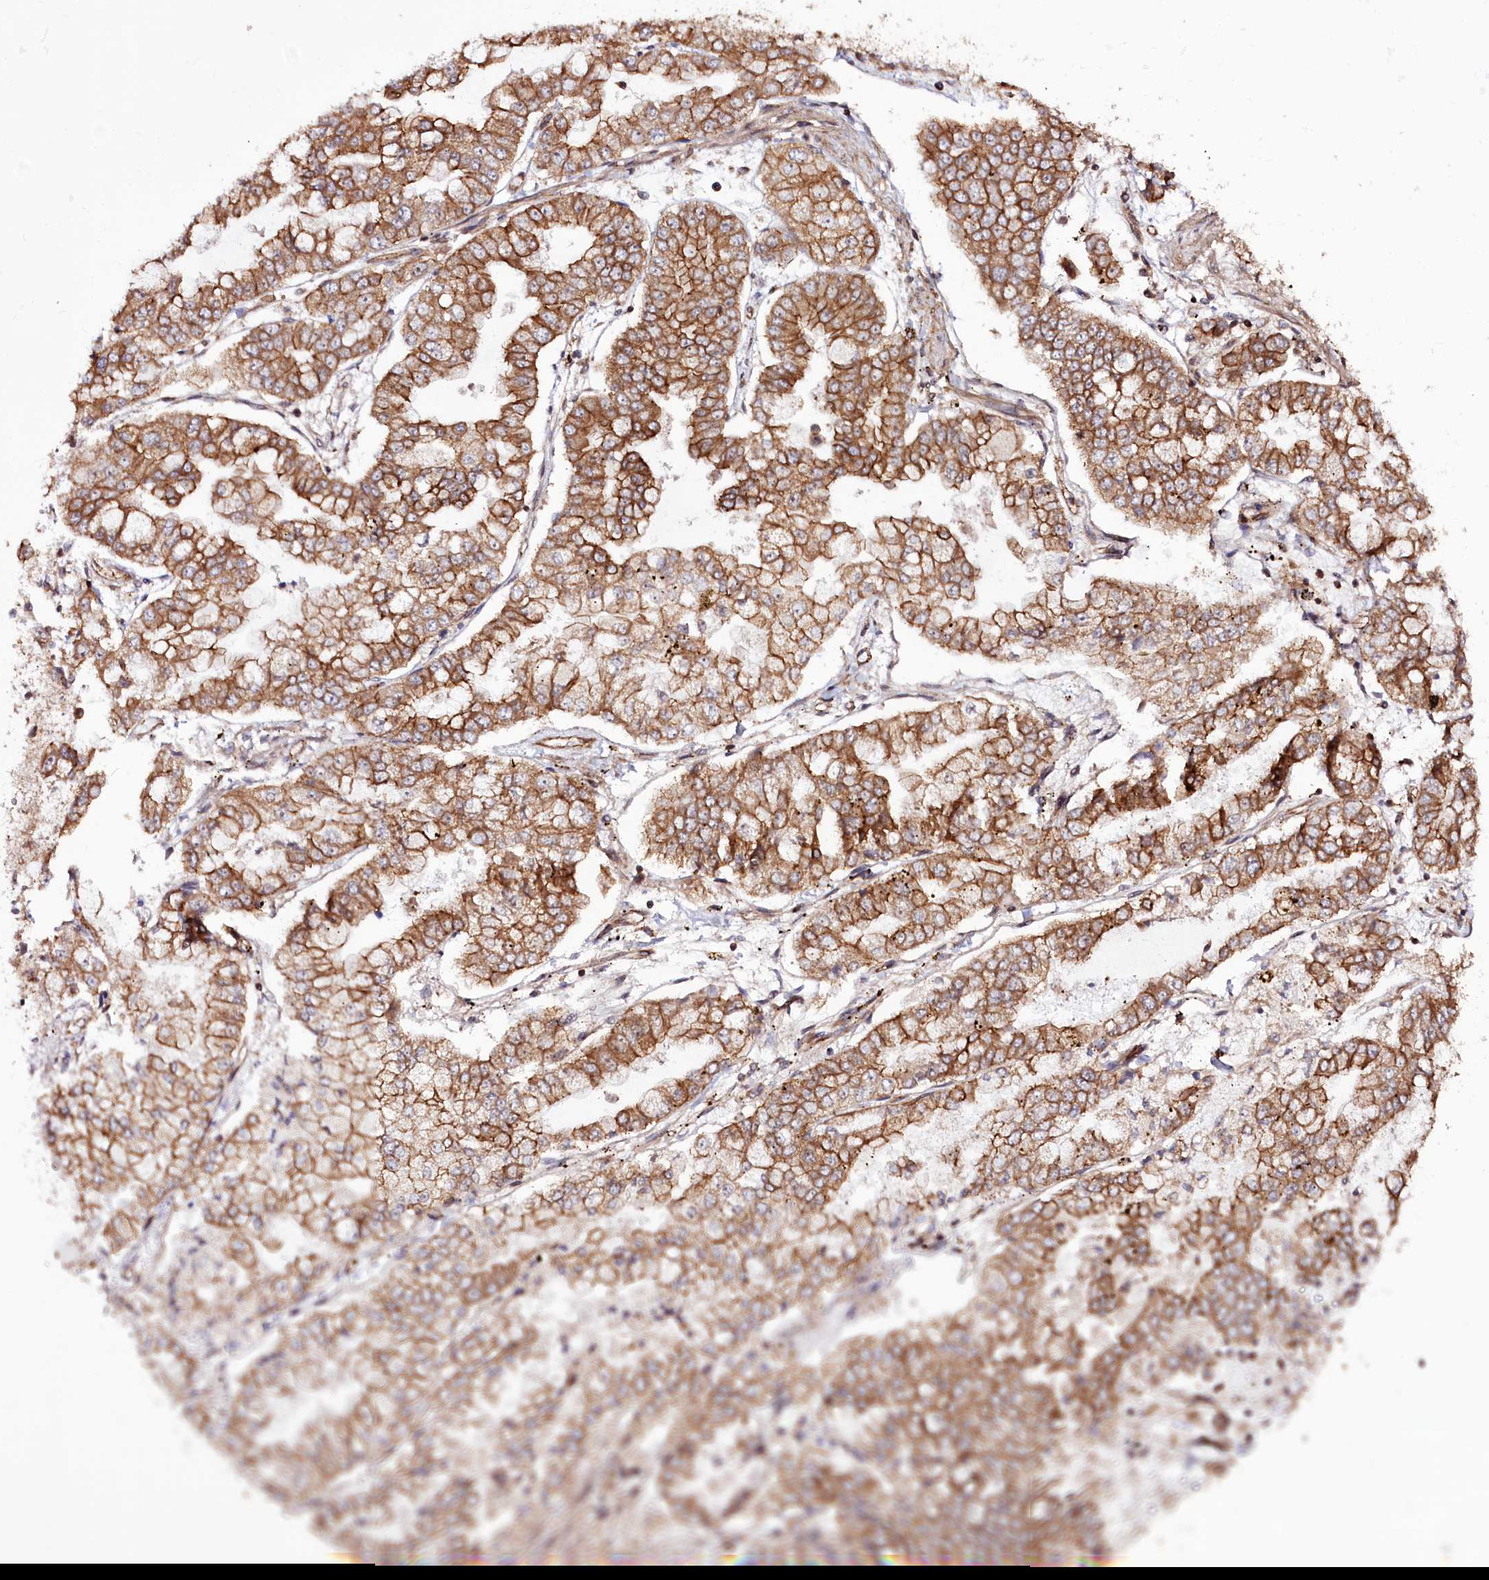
{"staining": {"intensity": "strong", "quantity": ">75%", "location": "cytoplasmic/membranous"}, "tissue": "stomach cancer", "cell_type": "Tumor cells", "image_type": "cancer", "snomed": [{"axis": "morphology", "description": "Adenocarcinoma, NOS"}, {"axis": "topography", "description": "Stomach"}], "caption": "Adenocarcinoma (stomach) was stained to show a protein in brown. There is high levels of strong cytoplasmic/membranous positivity in about >75% of tumor cells.", "gene": "DHX29", "patient": {"sex": "male", "age": 76}}